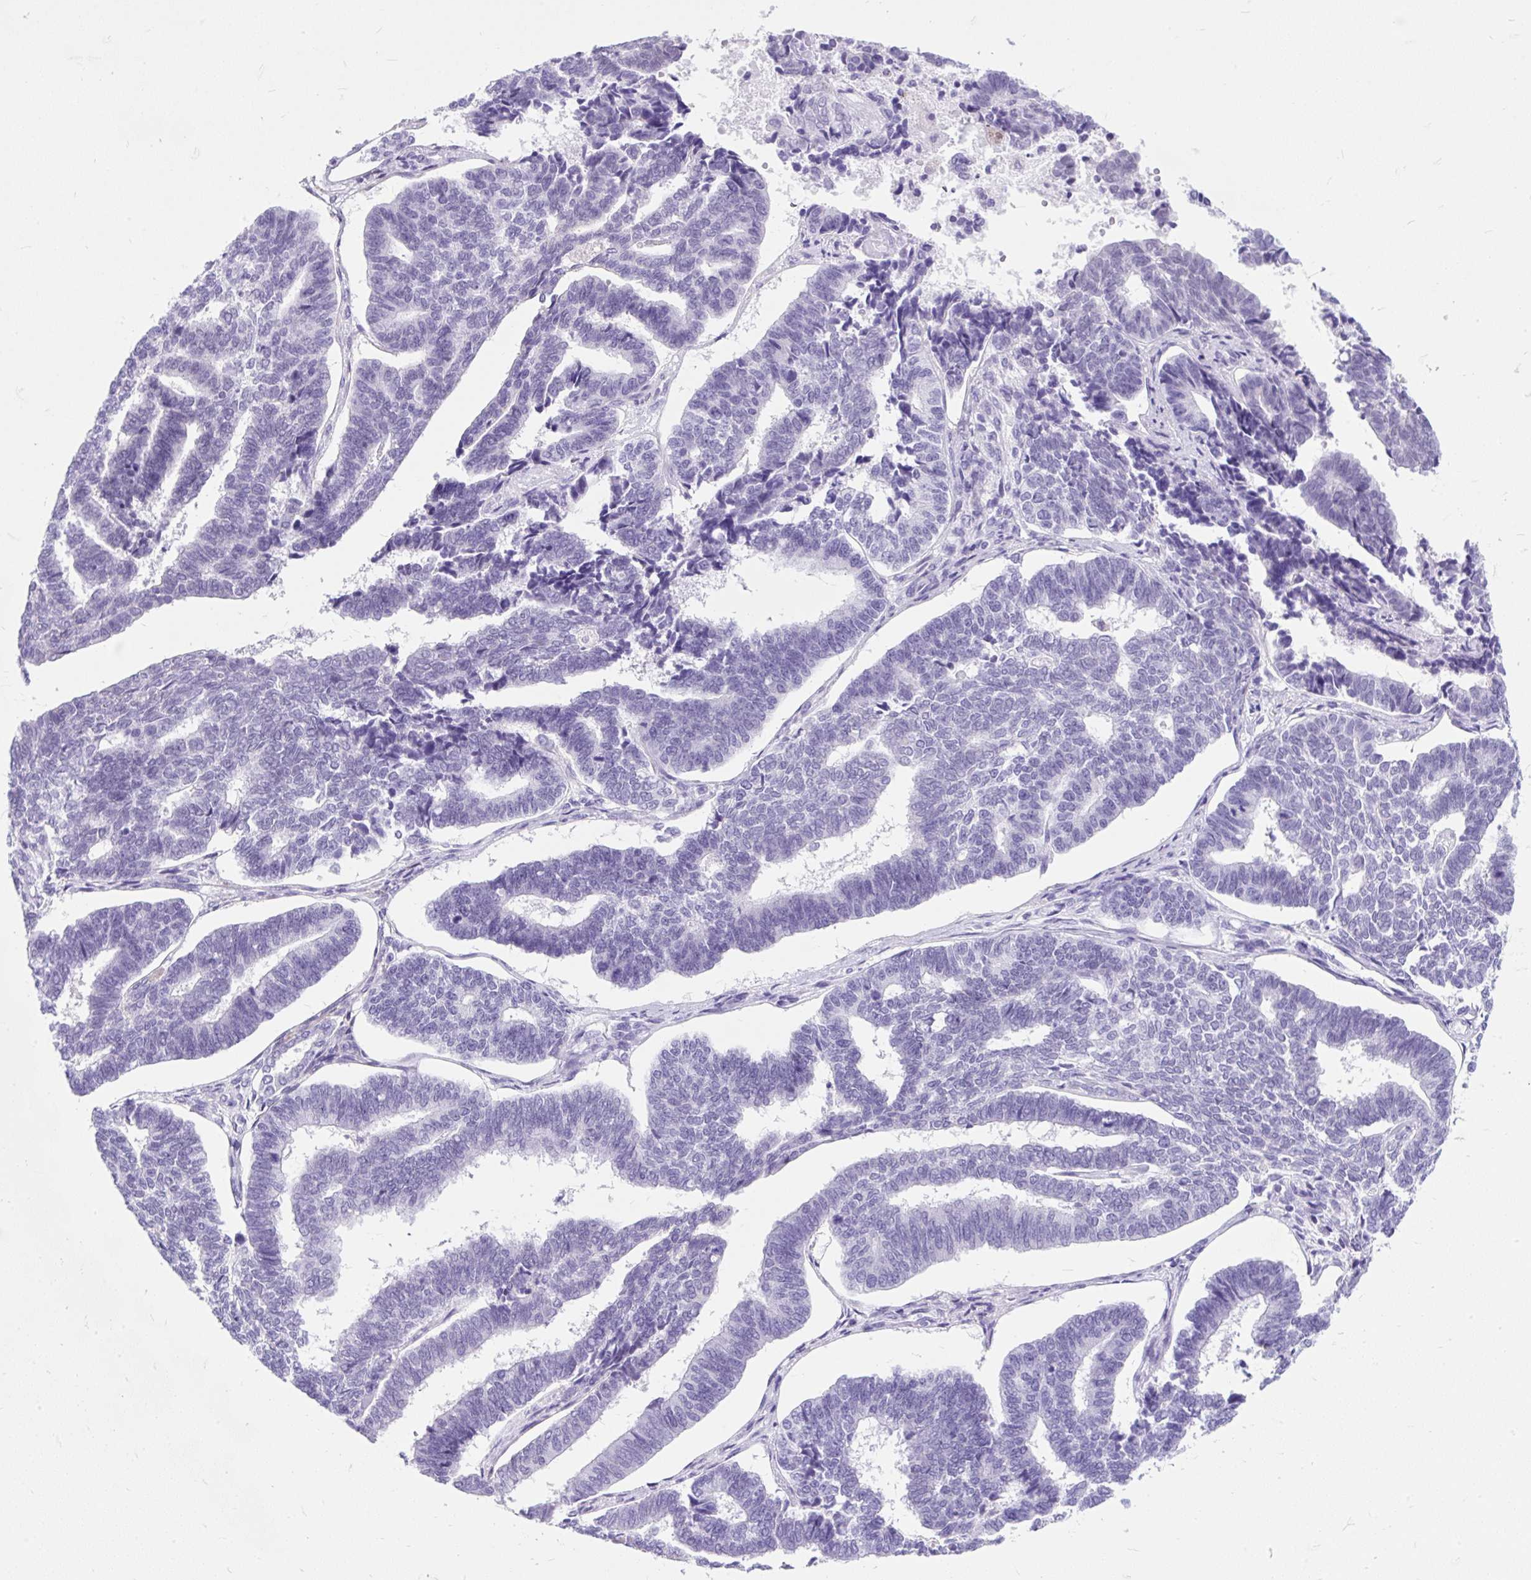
{"staining": {"intensity": "negative", "quantity": "none", "location": "none"}, "tissue": "endometrial cancer", "cell_type": "Tumor cells", "image_type": "cancer", "snomed": [{"axis": "morphology", "description": "Adenocarcinoma, NOS"}, {"axis": "topography", "description": "Endometrium"}], "caption": "Immunohistochemical staining of human adenocarcinoma (endometrial) shows no significant expression in tumor cells. (DAB (3,3'-diaminobenzidine) IHC with hematoxylin counter stain).", "gene": "SCGB1A1", "patient": {"sex": "female", "age": 70}}